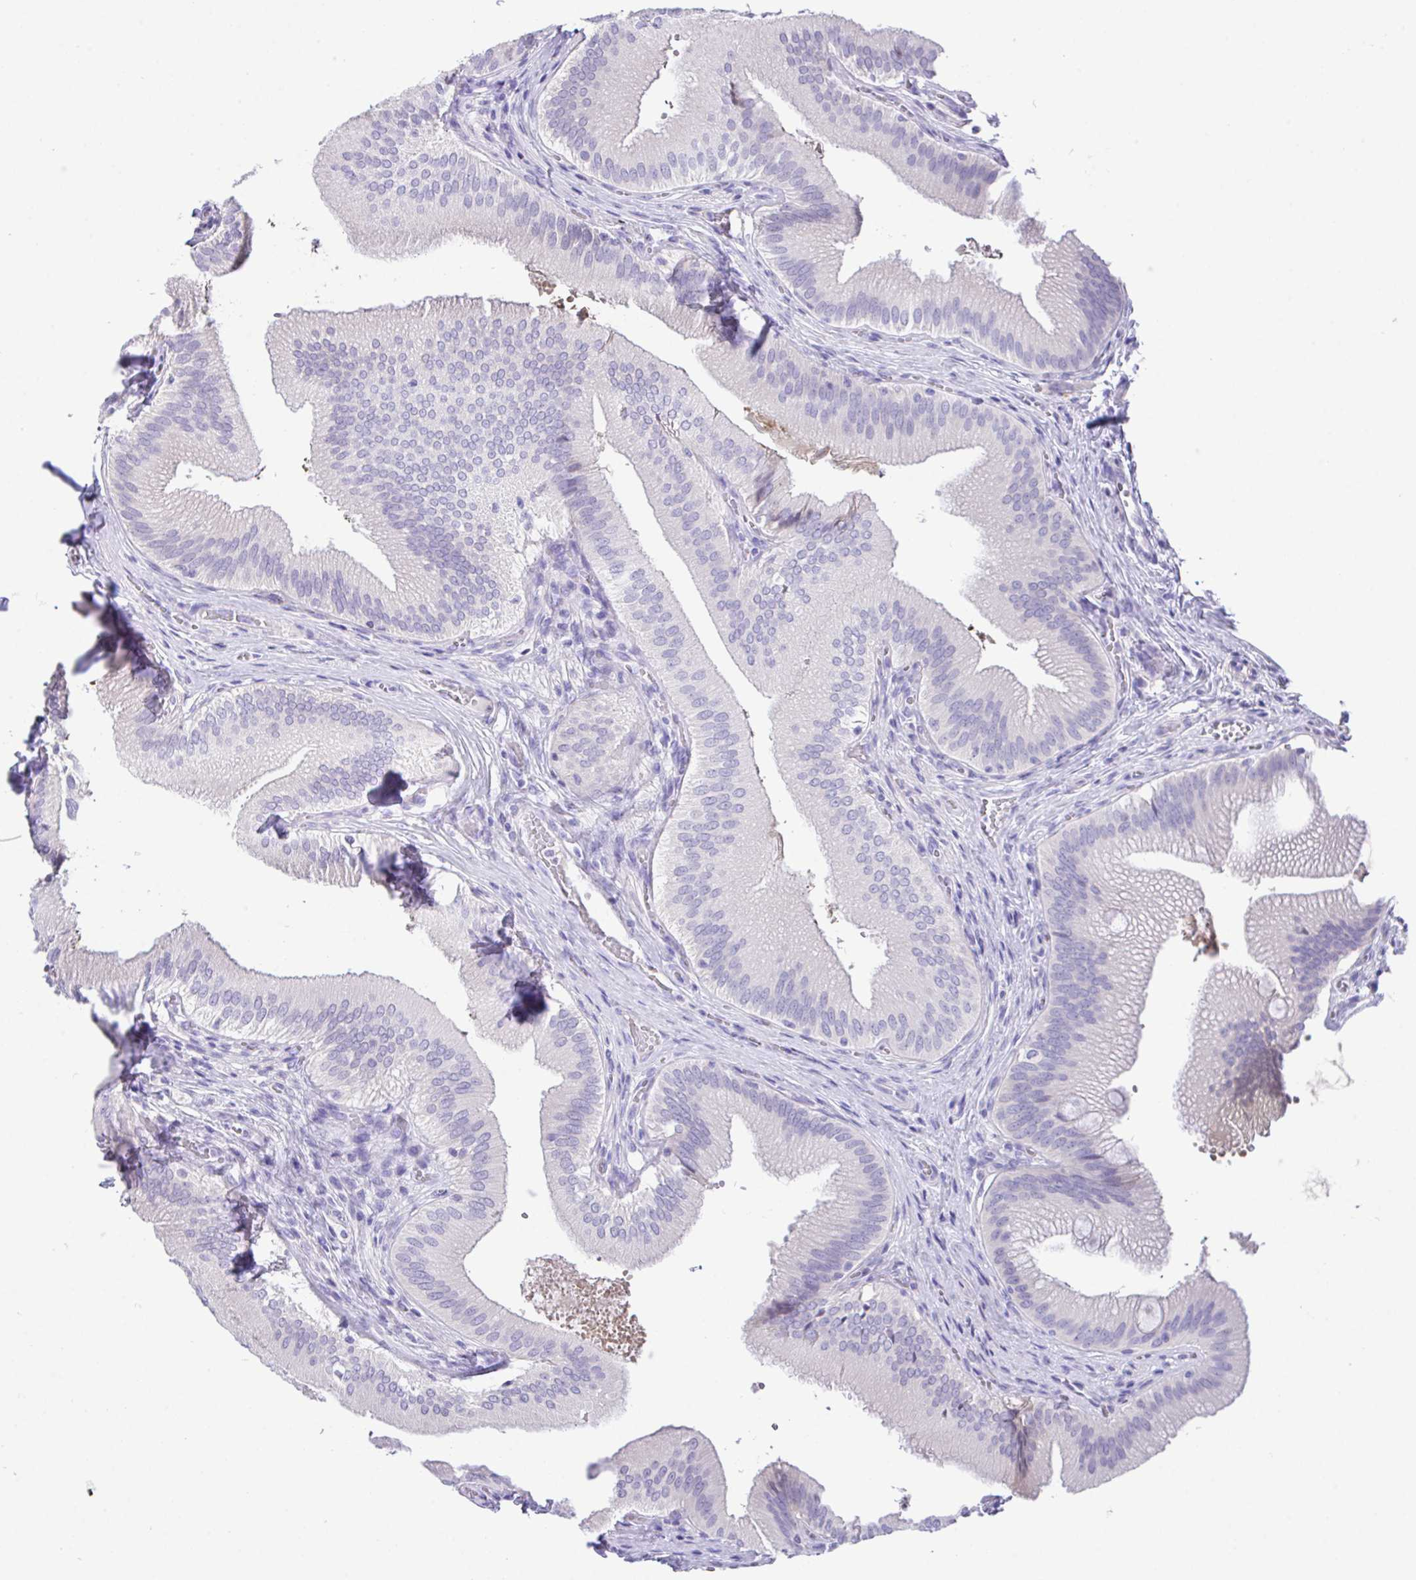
{"staining": {"intensity": "negative", "quantity": "none", "location": "none"}, "tissue": "gallbladder", "cell_type": "Glandular cells", "image_type": "normal", "snomed": [{"axis": "morphology", "description": "Normal tissue, NOS"}, {"axis": "topography", "description": "Gallbladder"}], "caption": "Glandular cells show no significant staining in unremarkable gallbladder.", "gene": "HACD4", "patient": {"sex": "male", "age": 17}}